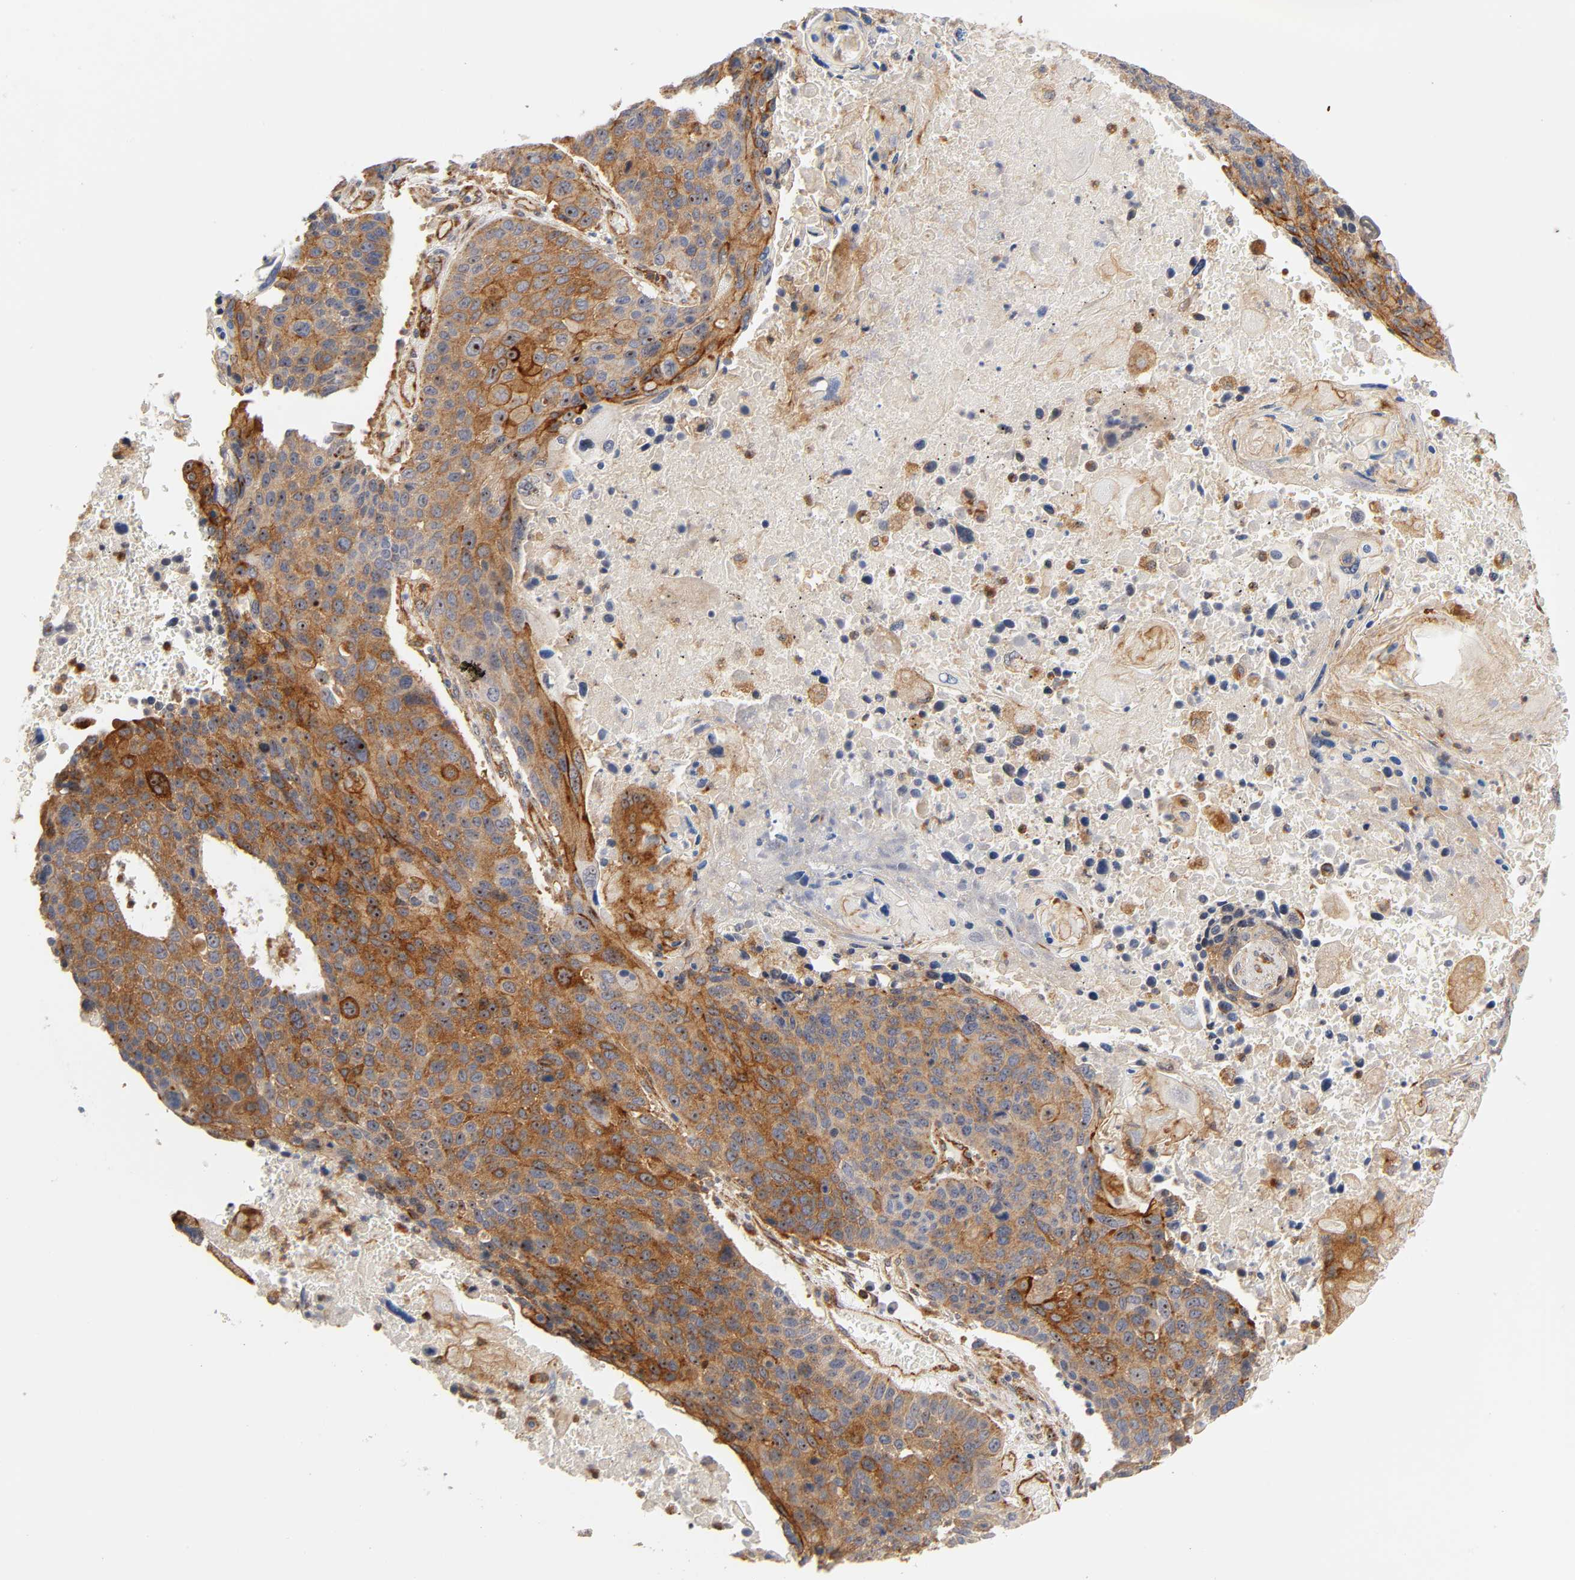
{"staining": {"intensity": "moderate", "quantity": ">75%", "location": "cytoplasmic/membranous,nuclear"}, "tissue": "lung cancer", "cell_type": "Tumor cells", "image_type": "cancer", "snomed": [{"axis": "morphology", "description": "Squamous cell carcinoma, NOS"}, {"axis": "topography", "description": "Lung"}], "caption": "Moderate cytoplasmic/membranous and nuclear expression is present in about >75% of tumor cells in lung cancer.", "gene": "PLD1", "patient": {"sex": "male", "age": 68}}